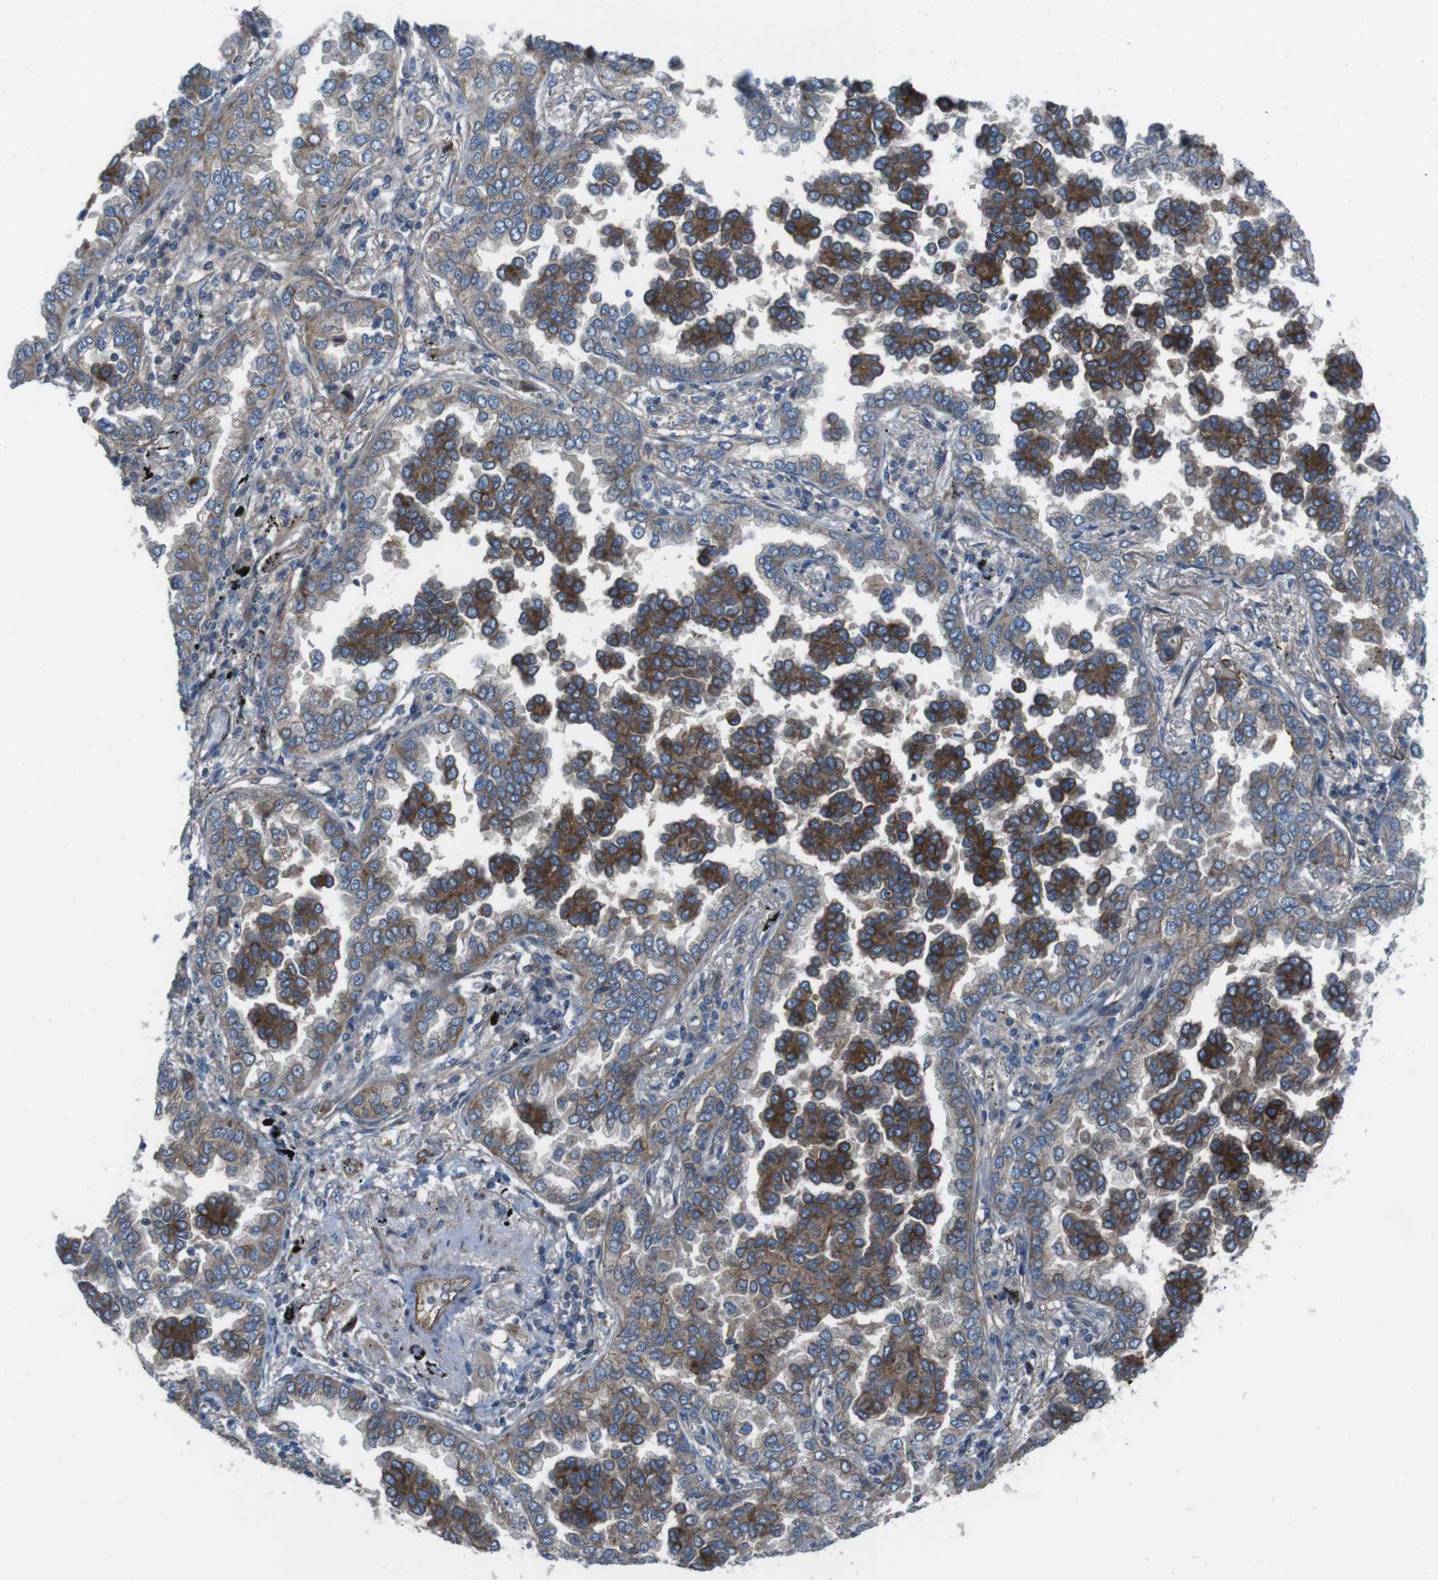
{"staining": {"intensity": "strong", "quantity": "25%-75%", "location": "cytoplasmic/membranous"}, "tissue": "lung cancer", "cell_type": "Tumor cells", "image_type": "cancer", "snomed": [{"axis": "morphology", "description": "Normal tissue, NOS"}, {"axis": "morphology", "description": "Adenocarcinoma, NOS"}, {"axis": "topography", "description": "Lung"}], "caption": "The image shows staining of lung cancer (adenocarcinoma), revealing strong cytoplasmic/membranous protein positivity (brown color) within tumor cells. Nuclei are stained in blue.", "gene": "FAM174B", "patient": {"sex": "male", "age": 59}}